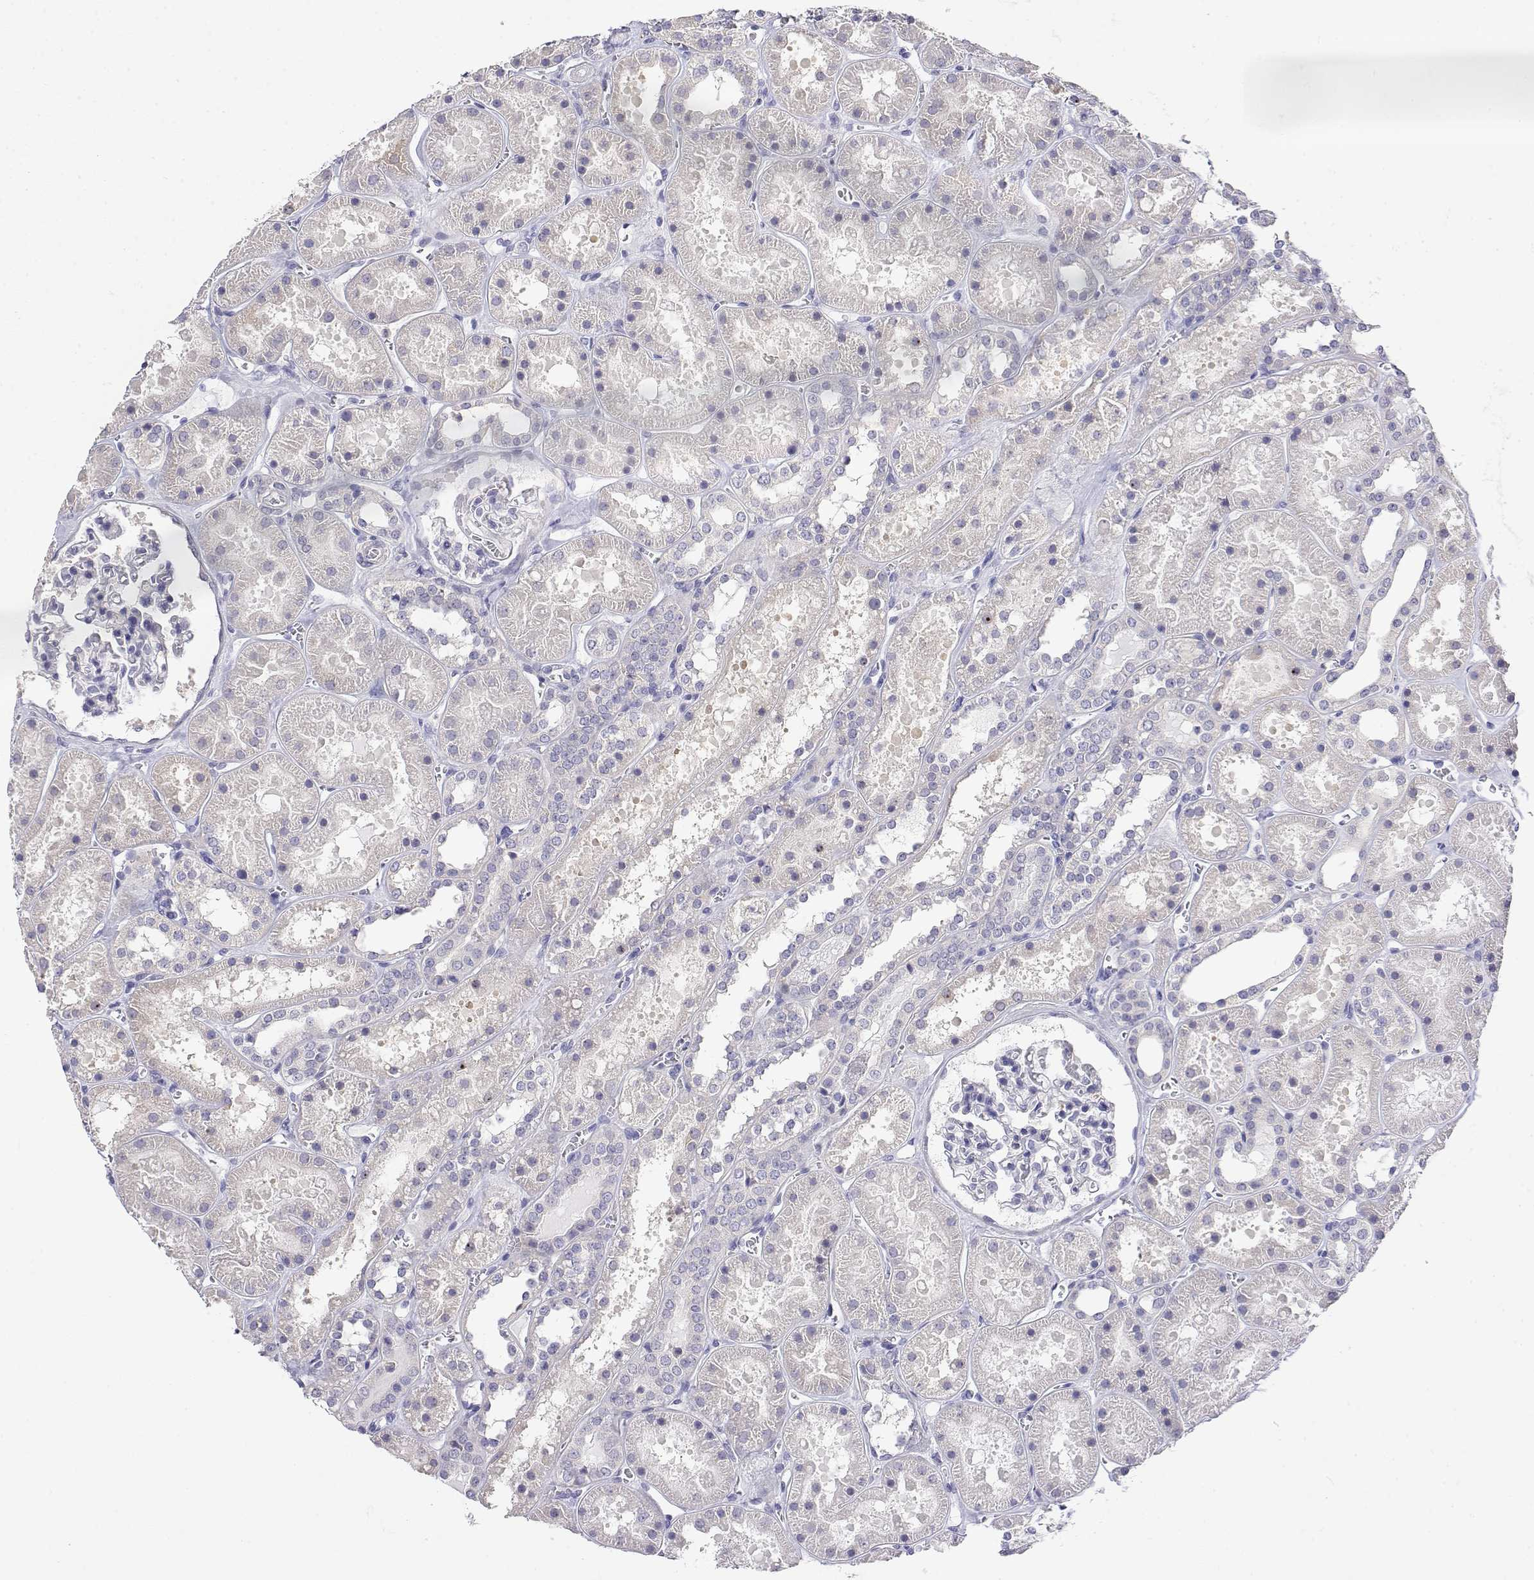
{"staining": {"intensity": "negative", "quantity": "none", "location": "none"}, "tissue": "kidney", "cell_type": "Cells in glomeruli", "image_type": "normal", "snomed": [{"axis": "morphology", "description": "Normal tissue, NOS"}, {"axis": "topography", "description": "Kidney"}], "caption": "DAB (3,3'-diaminobenzidine) immunohistochemical staining of unremarkable human kidney exhibits no significant positivity in cells in glomeruli.", "gene": "LY6D", "patient": {"sex": "female", "age": 41}}